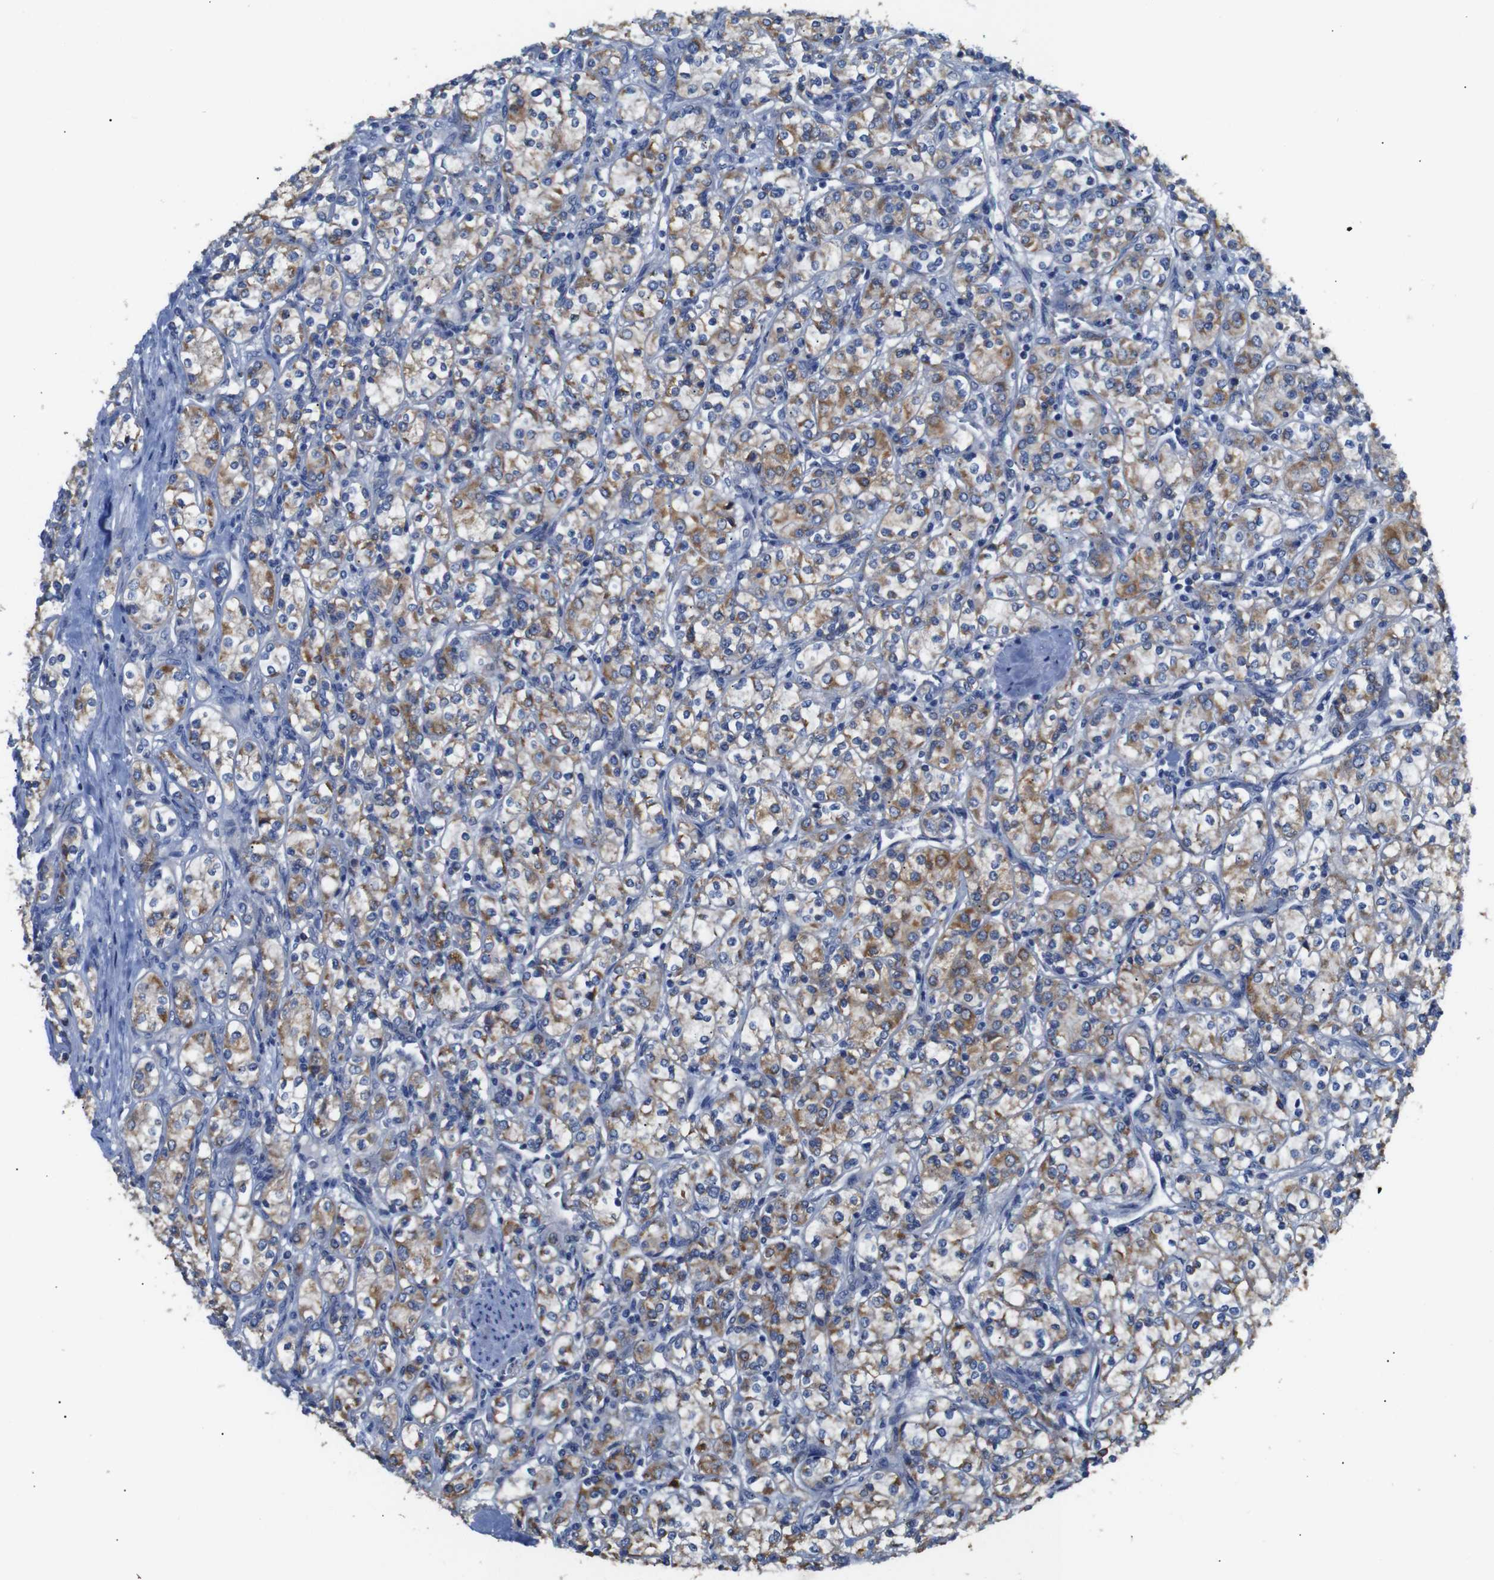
{"staining": {"intensity": "moderate", "quantity": "25%-75%", "location": "cytoplasmic/membranous"}, "tissue": "renal cancer", "cell_type": "Tumor cells", "image_type": "cancer", "snomed": [{"axis": "morphology", "description": "Adenocarcinoma, NOS"}, {"axis": "topography", "description": "Kidney"}], "caption": "Tumor cells reveal medium levels of moderate cytoplasmic/membranous staining in approximately 25%-75% of cells in human renal cancer.", "gene": "ALOX15", "patient": {"sex": "male", "age": 77}}